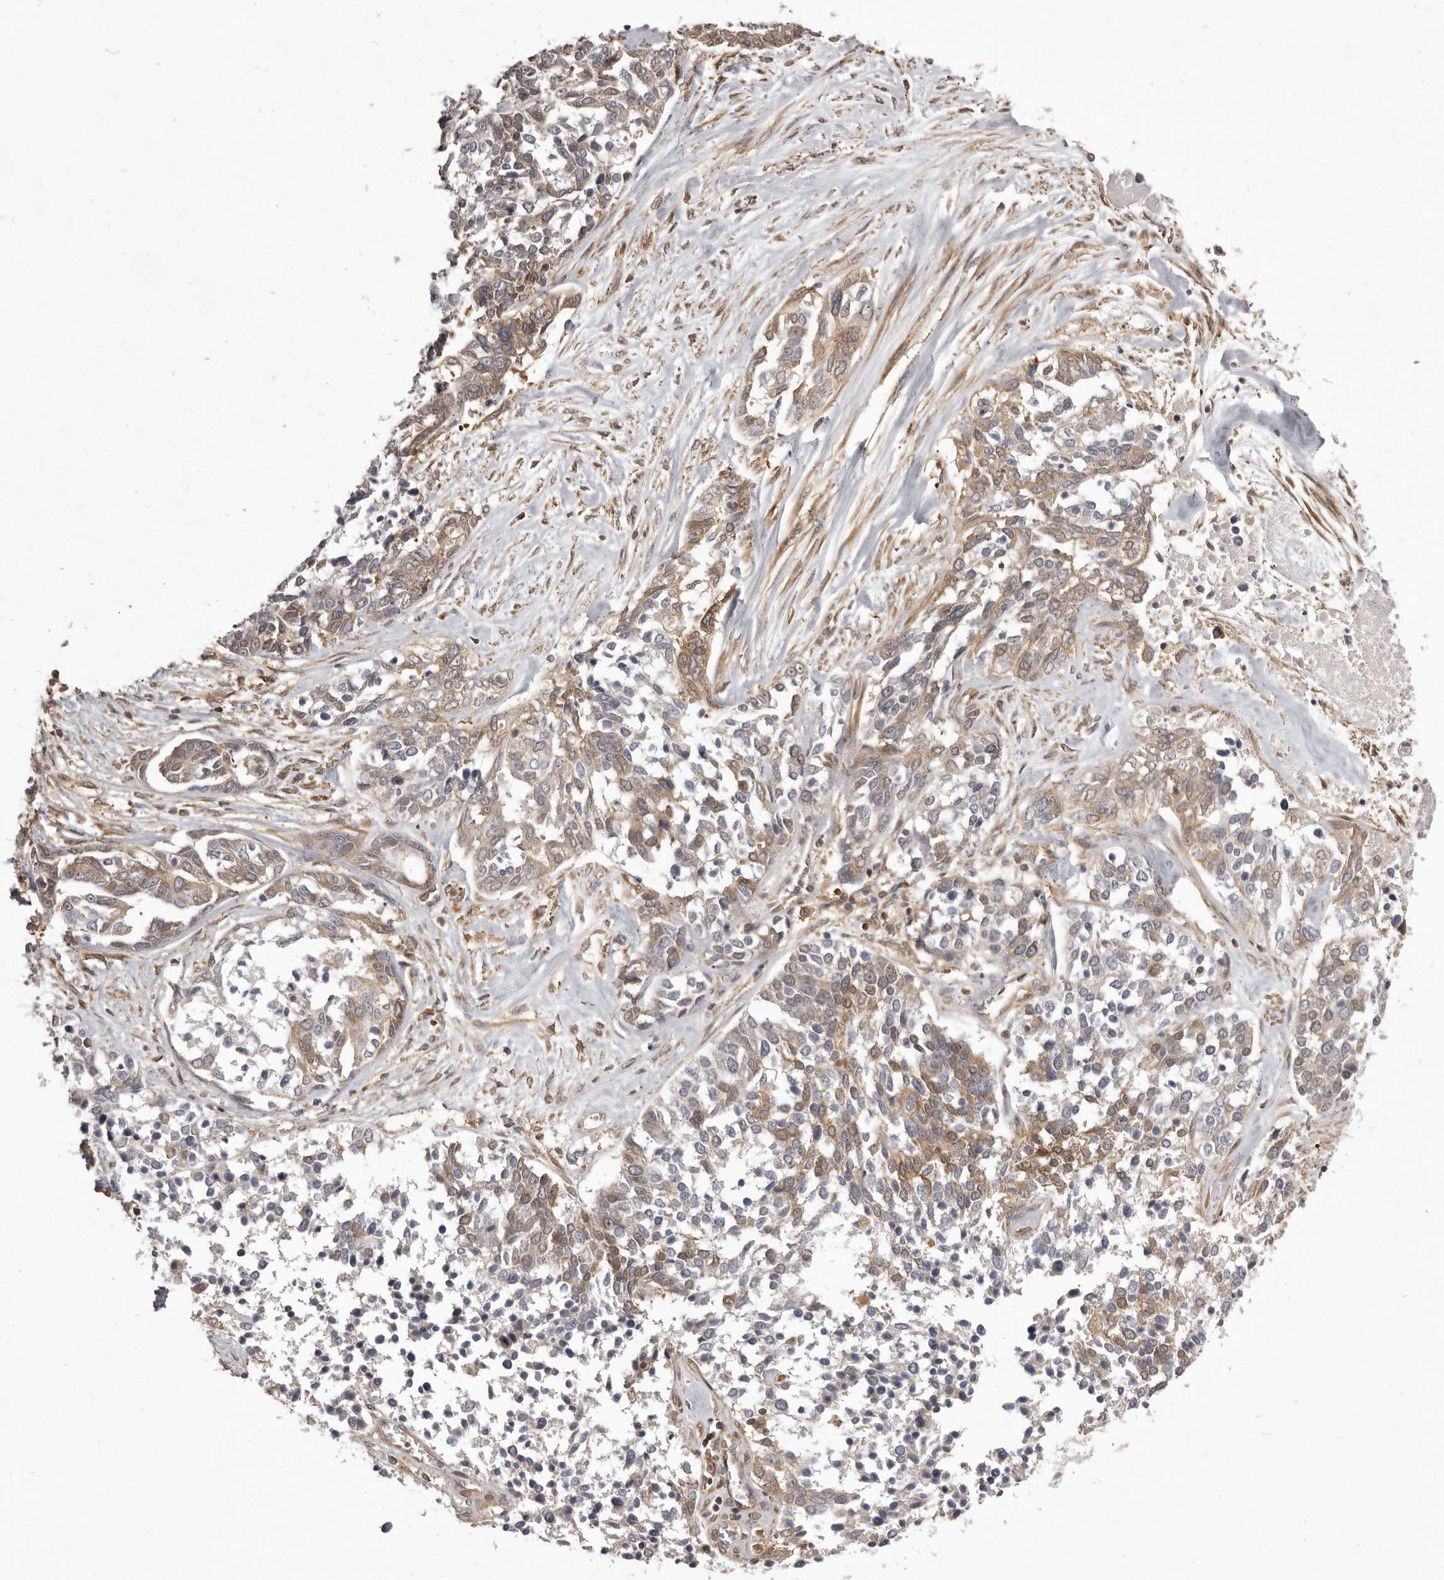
{"staining": {"intensity": "weak", "quantity": "25%-75%", "location": "cytoplasmic/membranous"}, "tissue": "ovarian cancer", "cell_type": "Tumor cells", "image_type": "cancer", "snomed": [{"axis": "morphology", "description": "Cystadenocarcinoma, serous, NOS"}, {"axis": "topography", "description": "Ovary"}], "caption": "Serous cystadenocarcinoma (ovarian) was stained to show a protein in brown. There is low levels of weak cytoplasmic/membranous staining in approximately 25%-75% of tumor cells.", "gene": "NFKBIA", "patient": {"sex": "female", "age": 44}}